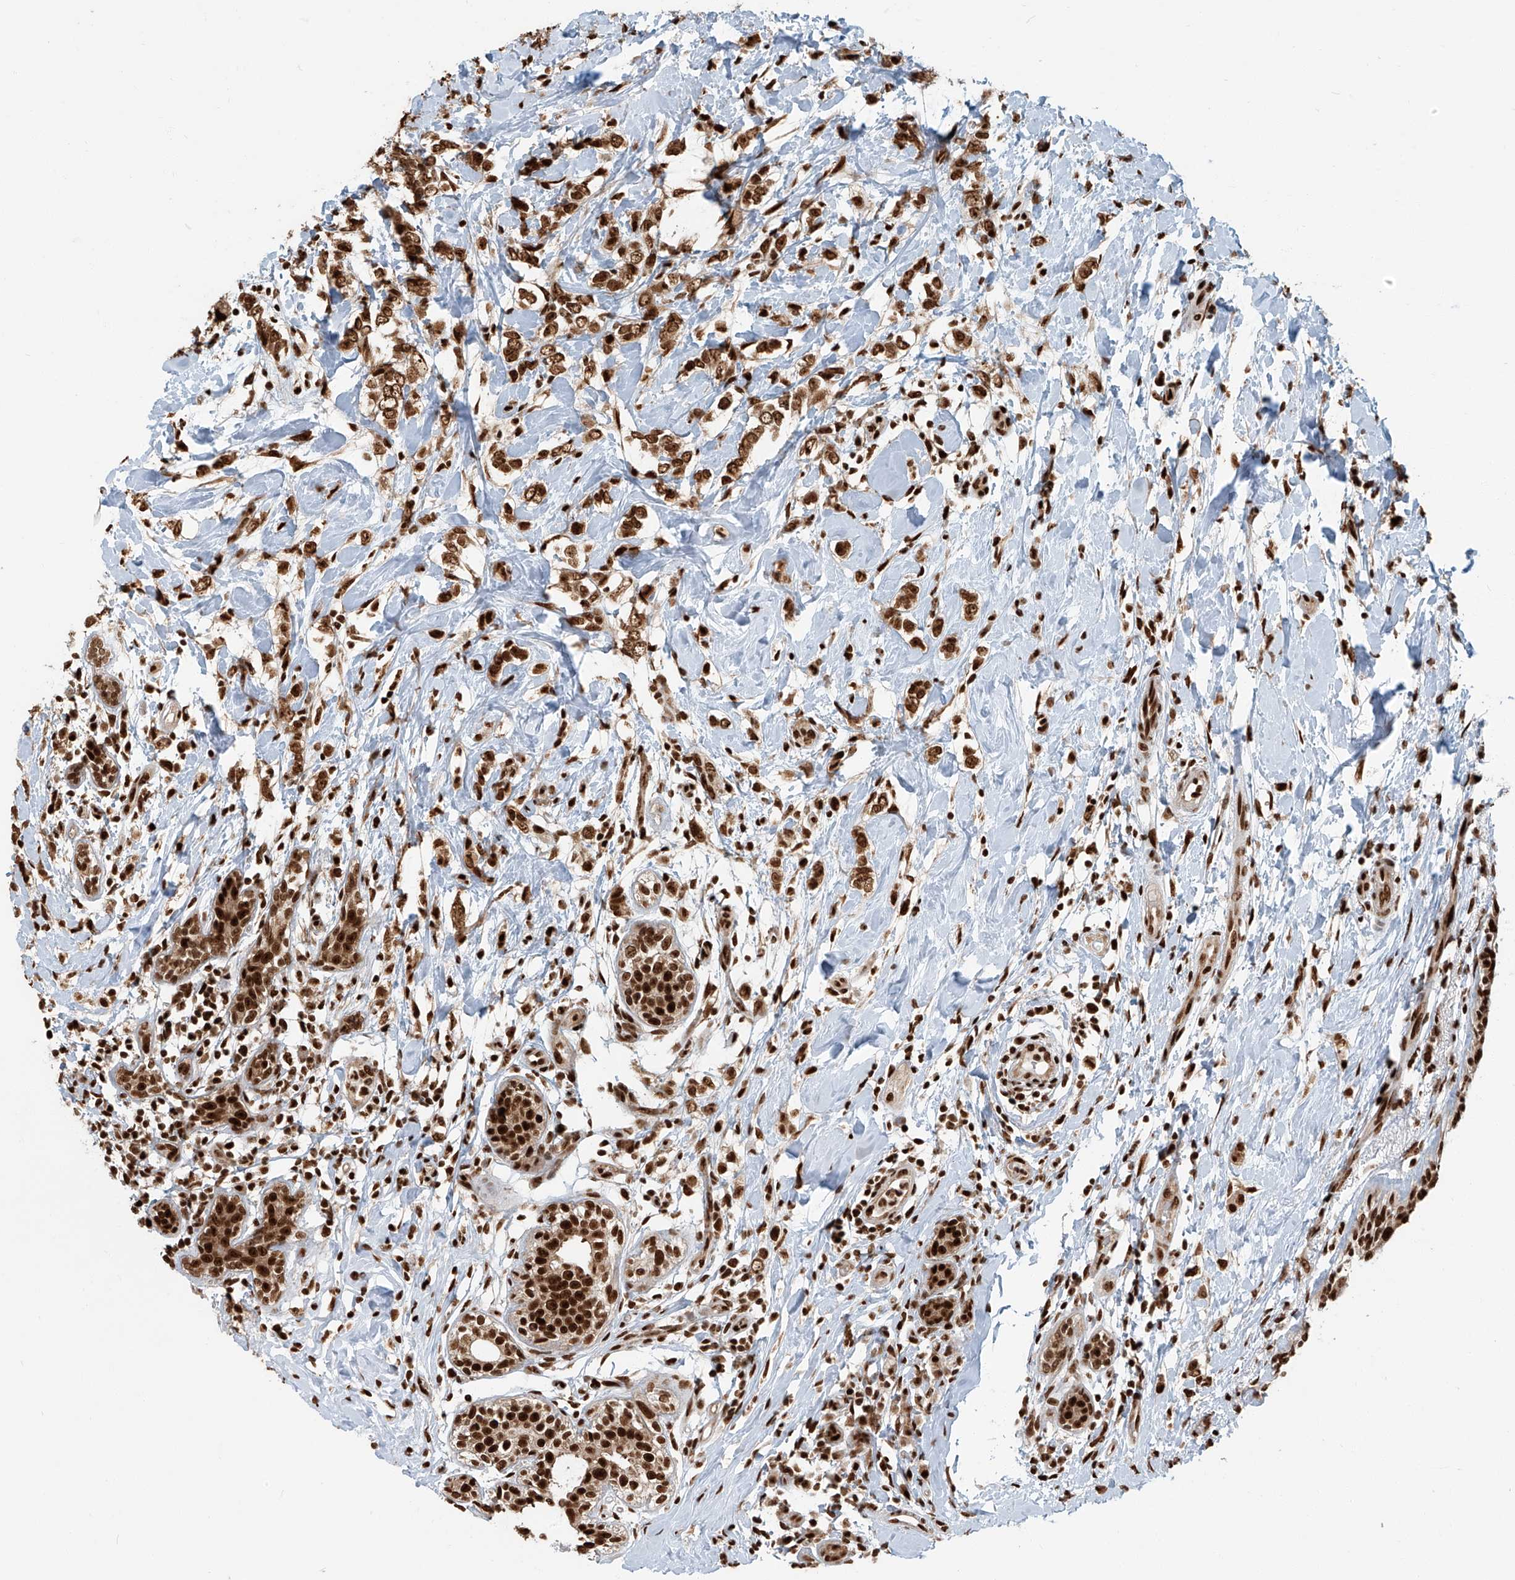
{"staining": {"intensity": "moderate", "quantity": ">75%", "location": "nuclear"}, "tissue": "breast cancer", "cell_type": "Tumor cells", "image_type": "cancer", "snomed": [{"axis": "morphology", "description": "Normal tissue, NOS"}, {"axis": "morphology", "description": "Lobular carcinoma"}, {"axis": "topography", "description": "Breast"}], "caption": "Lobular carcinoma (breast) tissue displays moderate nuclear expression in approximately >75% of tumor cells, visualized by immunohistochemistry. The protein of interest is stained brown, and the nuclei are stained in blue (DAB (3,3'-diaminobenzidine) IHC with brightfield microscopy, high magnification).", "gene": "FAM193B", "patient": {"sex": "female", "age": 47}}